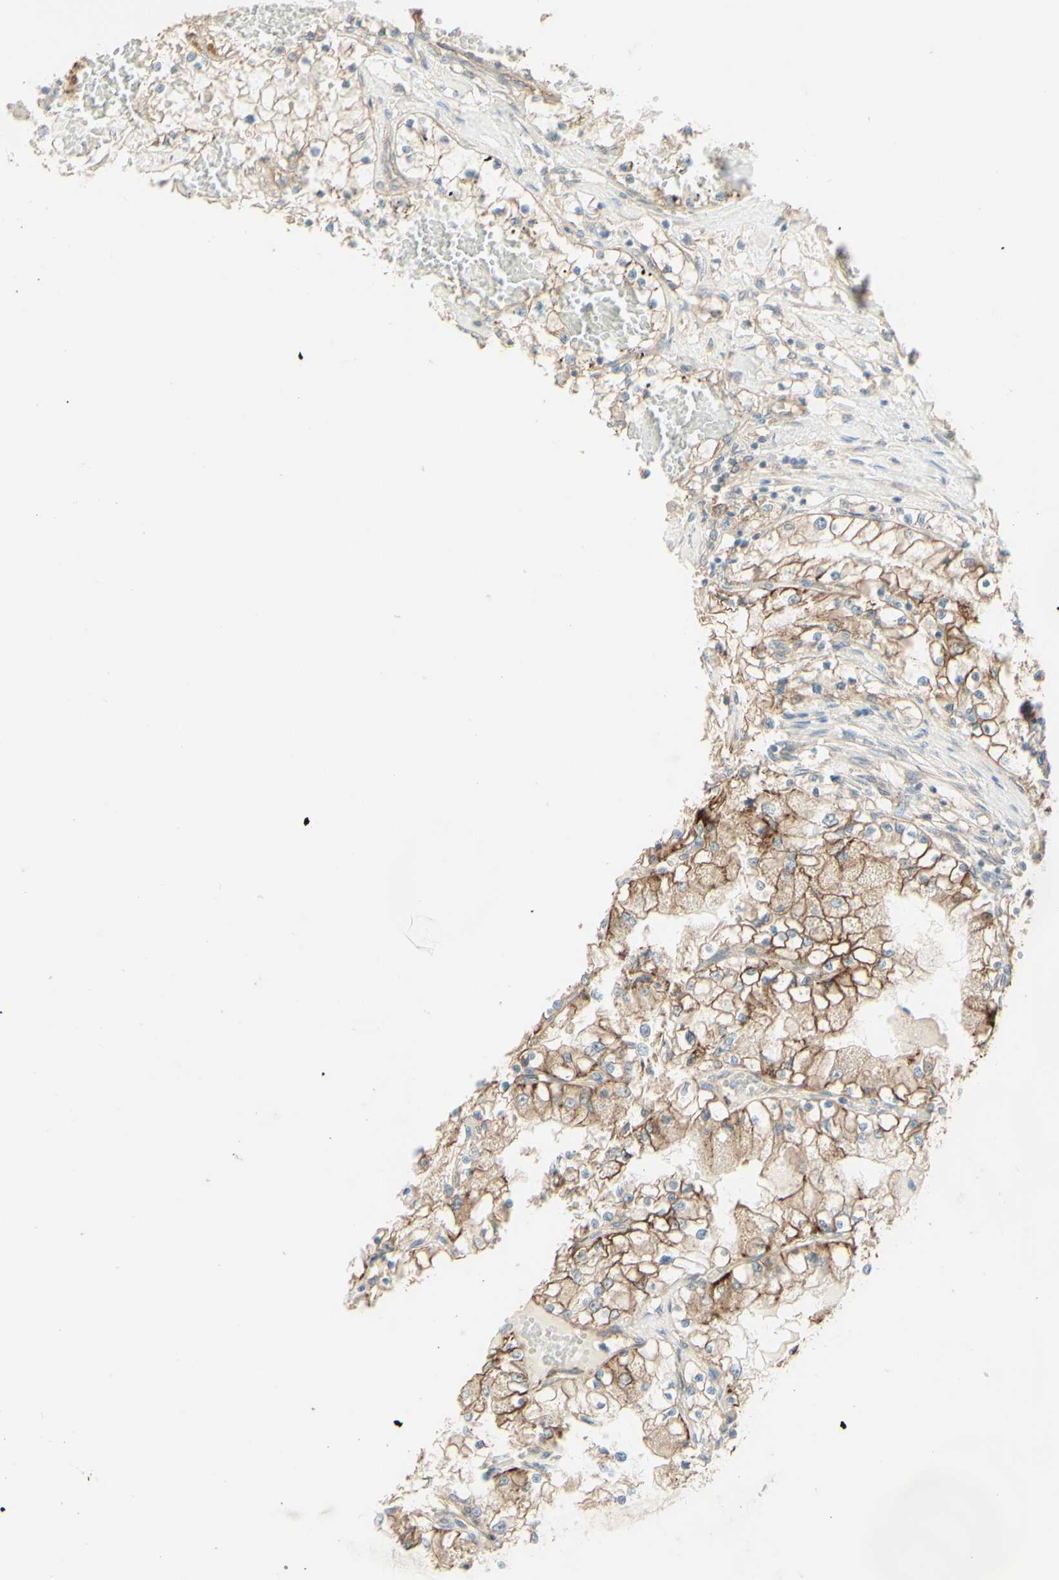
{"staining": {"intensity": "weak", "quantity": "25%-75%", "location": "cytoplasmic/membranous"}, "tissue": "renal cancer", "cell_type": "Tumor cells", "image_type": "cancer", "snomed": [{"axis": "morphology", "description": "Adenocarcinoma, NOS"}, {"axis": "topography", "description": "Kidney"}], "caption": "Immunohistochemistry staining of renal adenocarcinoma, which demonstrates low levels of weak cytoplasmic/membranous staining in about 25%-75% of tumor cells indicating weak cytoplasmic/membranous protein positivity. The staining was performed using DAB (brown) for protein detection and nuclei were counterstained in hematoxylin (blue).", "gene": "RNF149", "patient": {"sex": "male", "age": 68}}